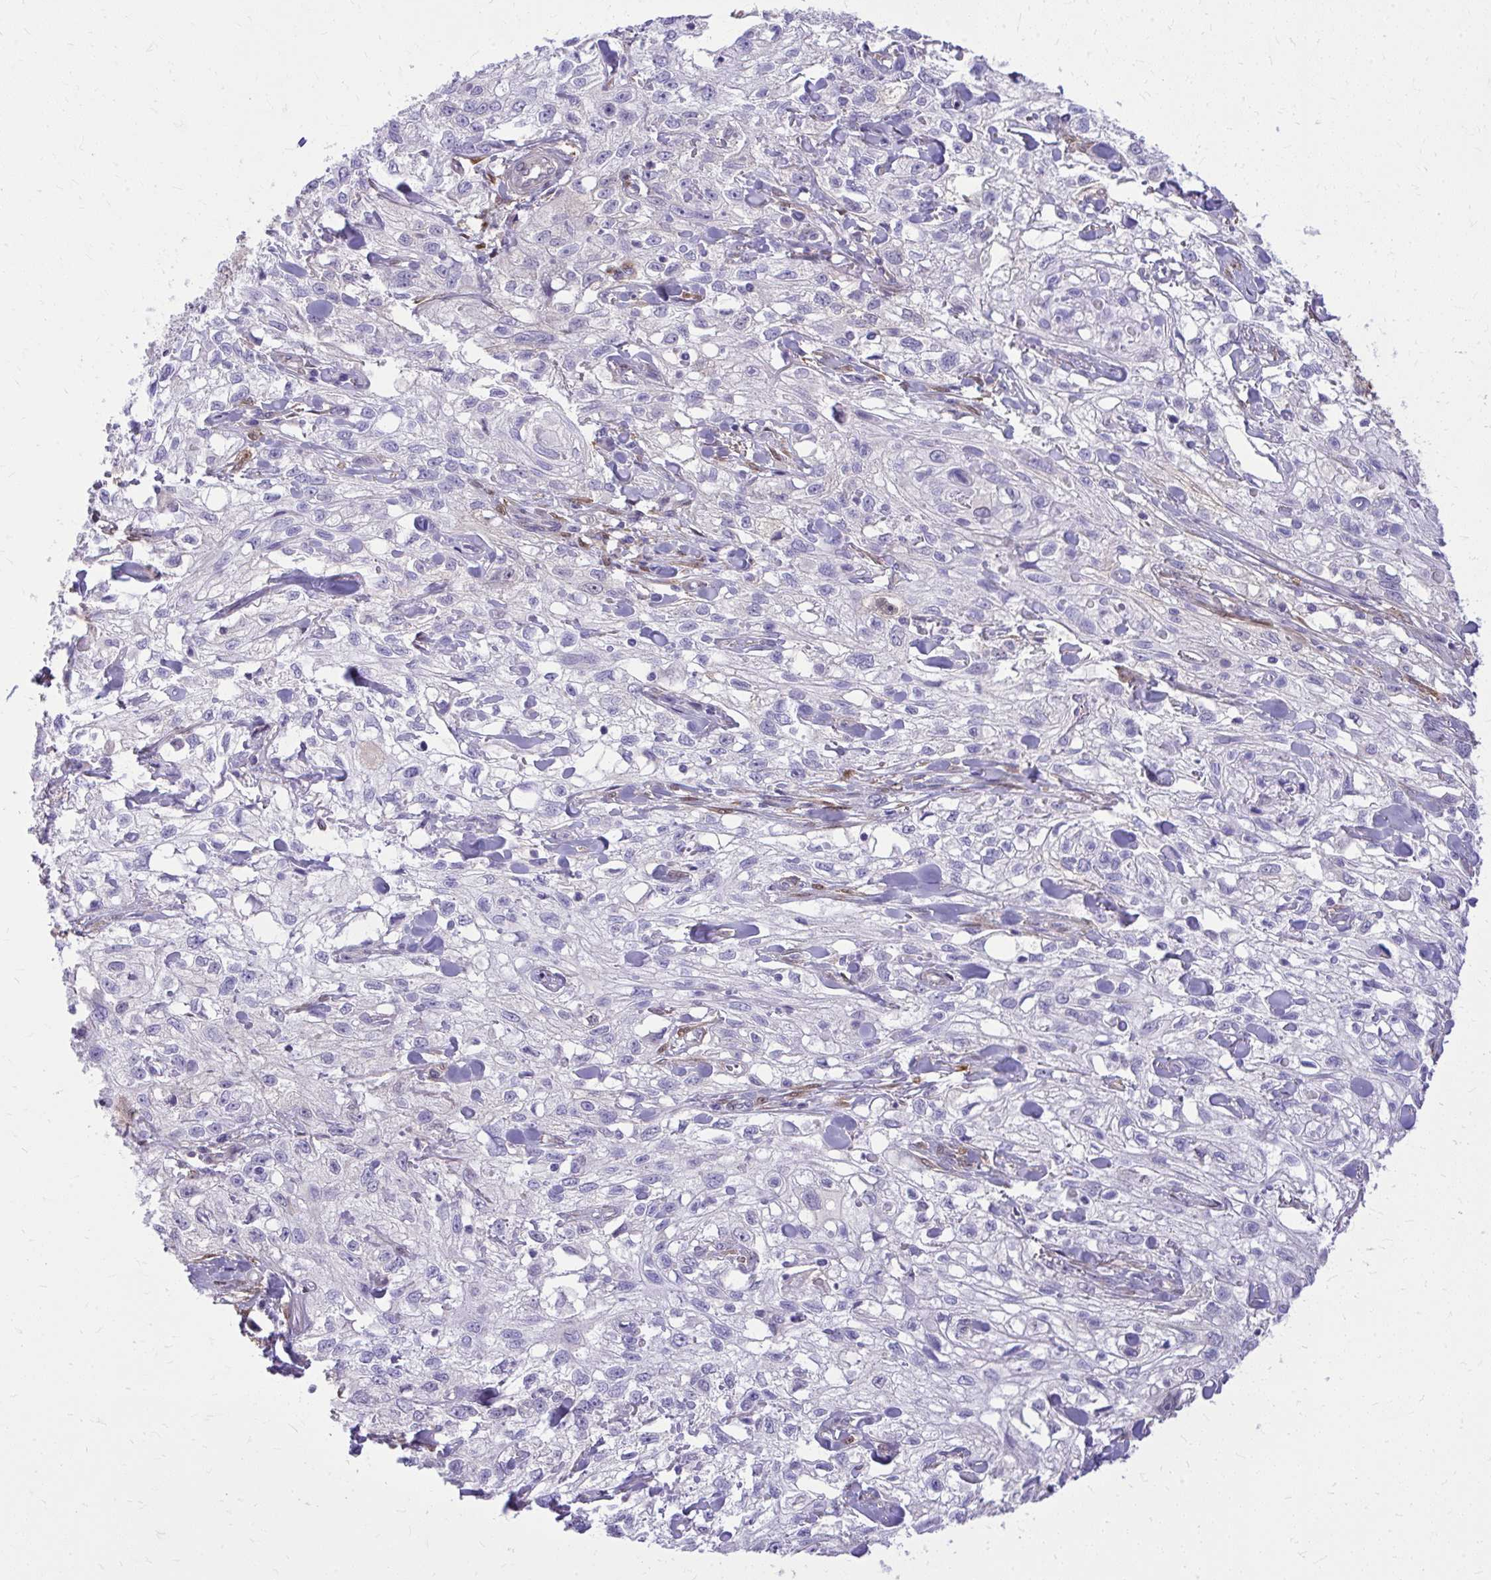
{"staining": {"intensity": "negative", "quantity": "none", "location": "none"}, "tissue": "skin cancer", "cell_type": "Tumor cells", "image_type": "cancer", "snomed": [{"axis": "morphology", "description": "Squamous cell carcinoma, NOS"}, {"axis": "topography", "description": "Skin"}, {"axis": "topography", "description": "Vulva"}], "caption": "A histopathology image of human skin cancer (squamous cell carcinoma) is negative for staining in tumor cells. Brightfield microscopy of immunohistochemistry stained with DAB (3,3'-diaminobenzidine) (brown) and hematoxylin (blue), captured at high magnification.", "gene": "NNMT", "patient": {"sex": "female", "age": 86}}